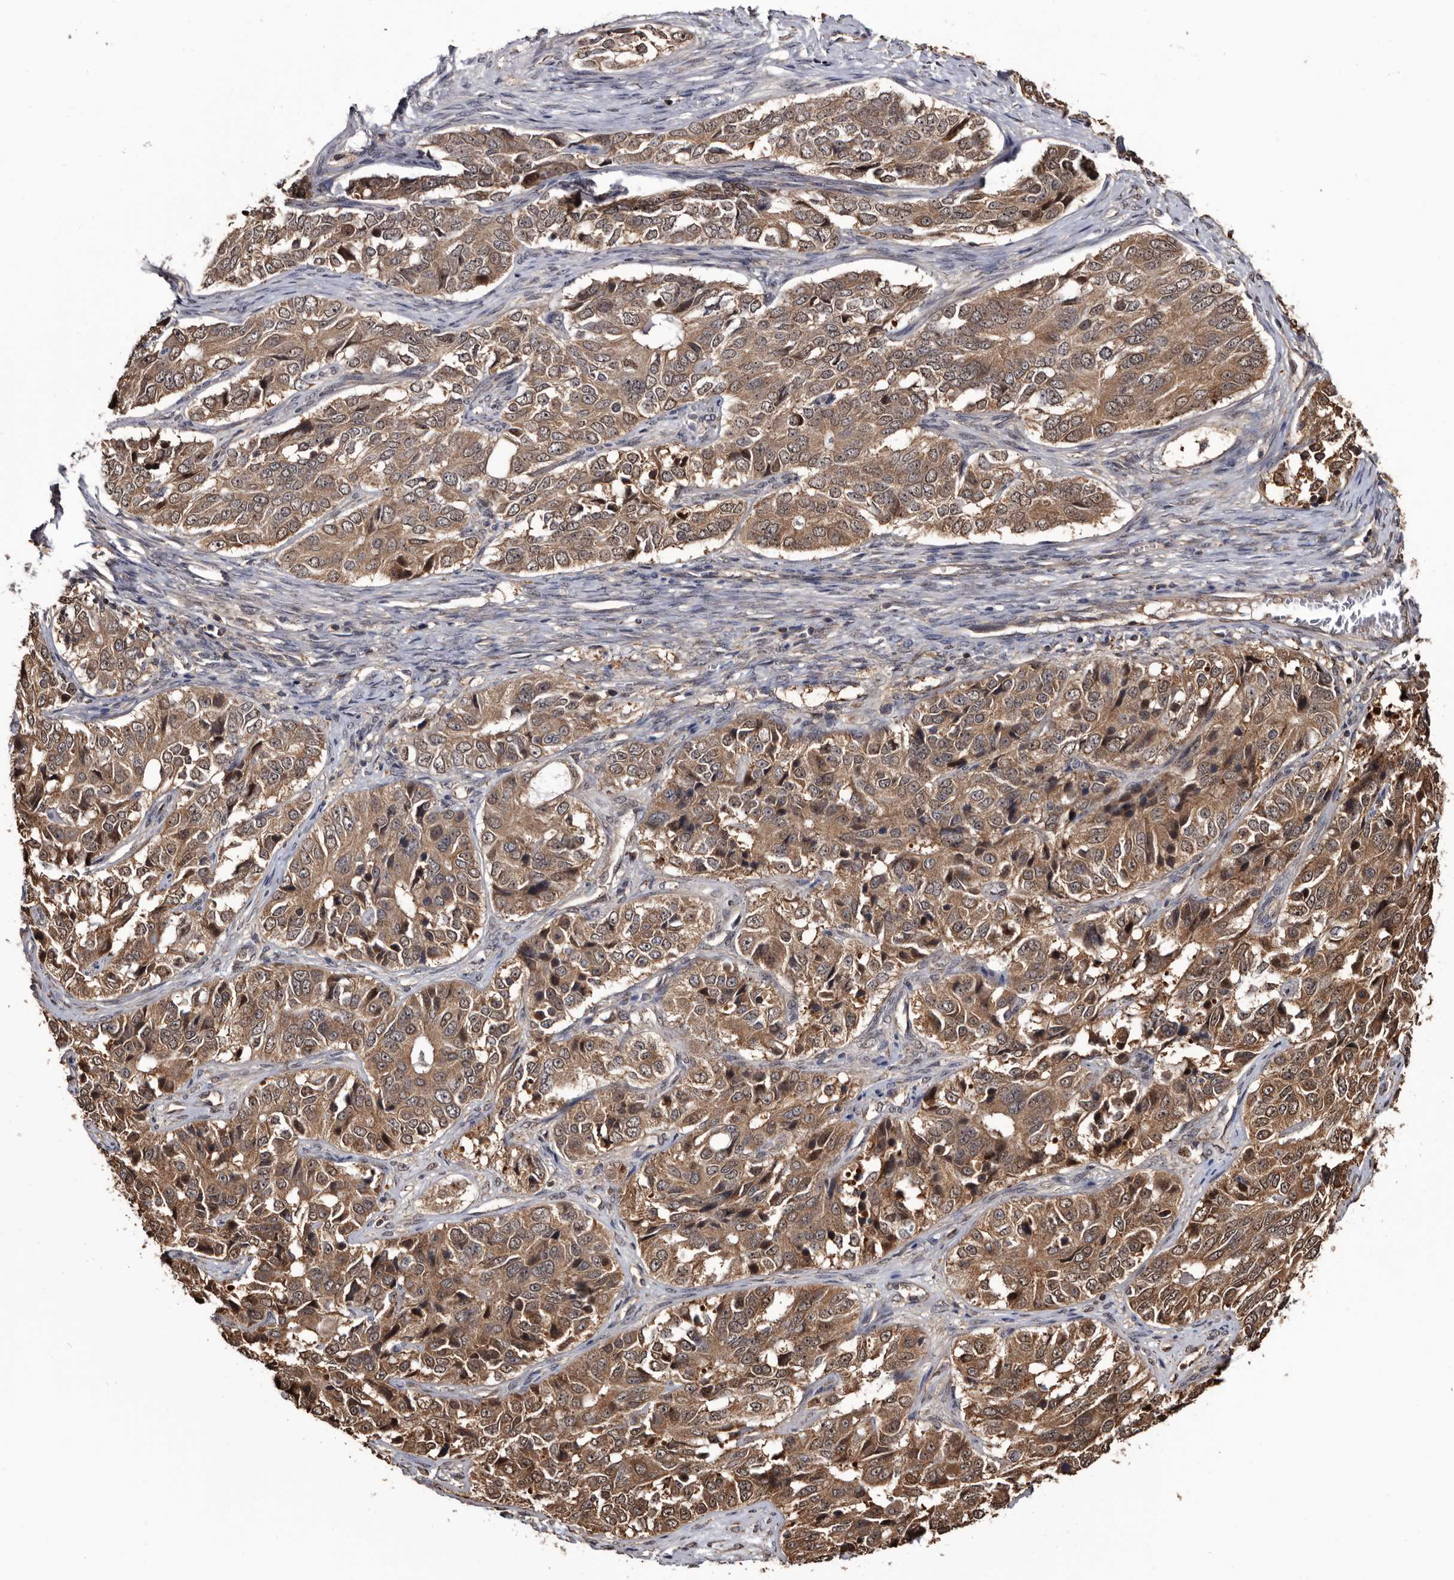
{"staining": {"intensity": "moderate", "quantity": ">75%", "location": "cytoplasmic/membranous"}, "tissue": "ovarian cancer", "cell_type": "Tumor cells", "image_type": "cancer", "snomed": [{"axis": "morphology", "description": "Carcinoma, endometroid"}, {"axis": "topography", "description": "Ovary"}], "caption": "This micrograph demonstrates ovarian endometroid carcinoma stained with immunohistochemistry to label a protein in brown. The cytoplasmic/membranous of tumor cells show moderate positivity for the protein. Nuclei are counter-stained blue.", "gene": "TTI2", "patient": {"sex": "female", "age": 51}}